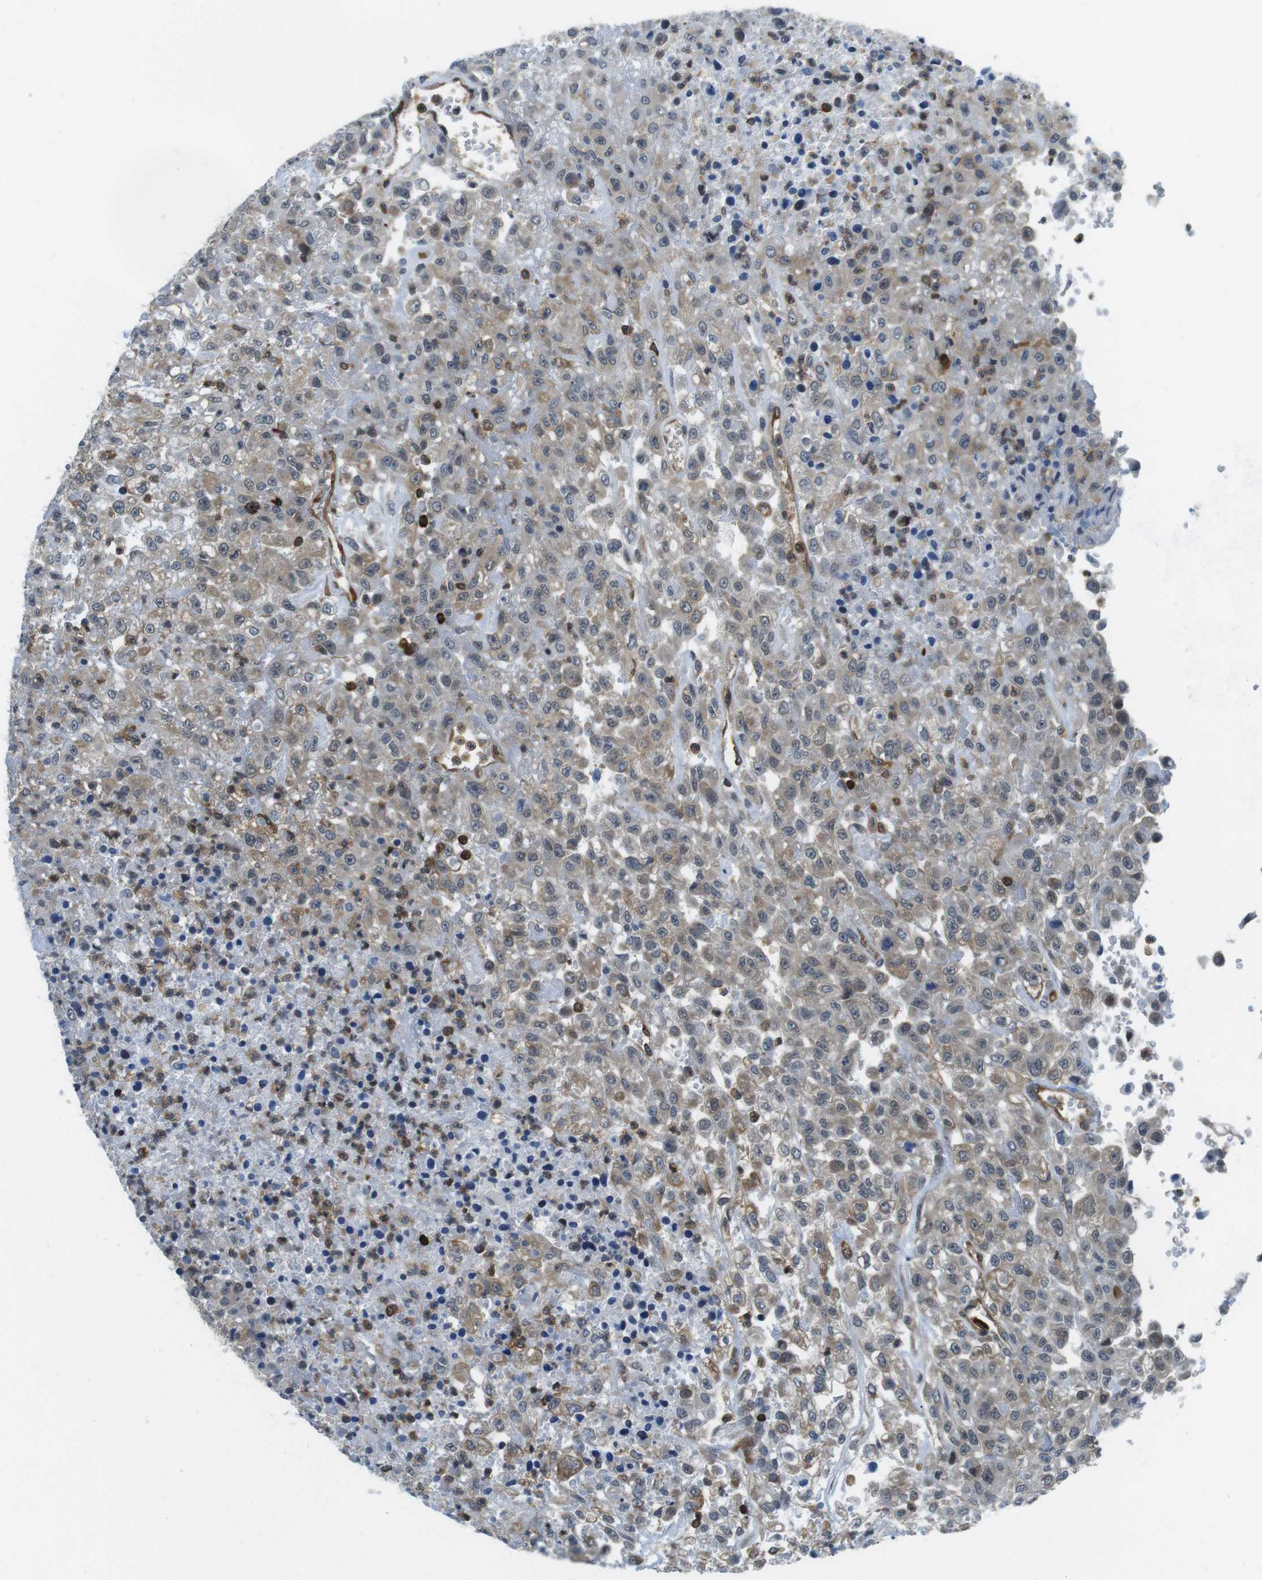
{"staining": {"intensity": "weak", "quantity": "25%-75%", "location": "cytoplasmic/membranous"}, "tissue": "urothelial cancer", "cell_type": "Tumor cells", "image_type": "cancer", "snomed": [{"axis": "morphology", "description": "Urothelial carcinoma, High grade"}, {"axis": "topography", "description": "Urinary bladder"}], "caption": "High-grade urothelial carcinoma stained for a protein demonstrates weak cytoplasmic/membranous positivity in tumor cells. Ihc stains the protein in brown and the nuclei are stained blue.", "gene": "STK10", "patient": {"sex": "male", "age": 46}}